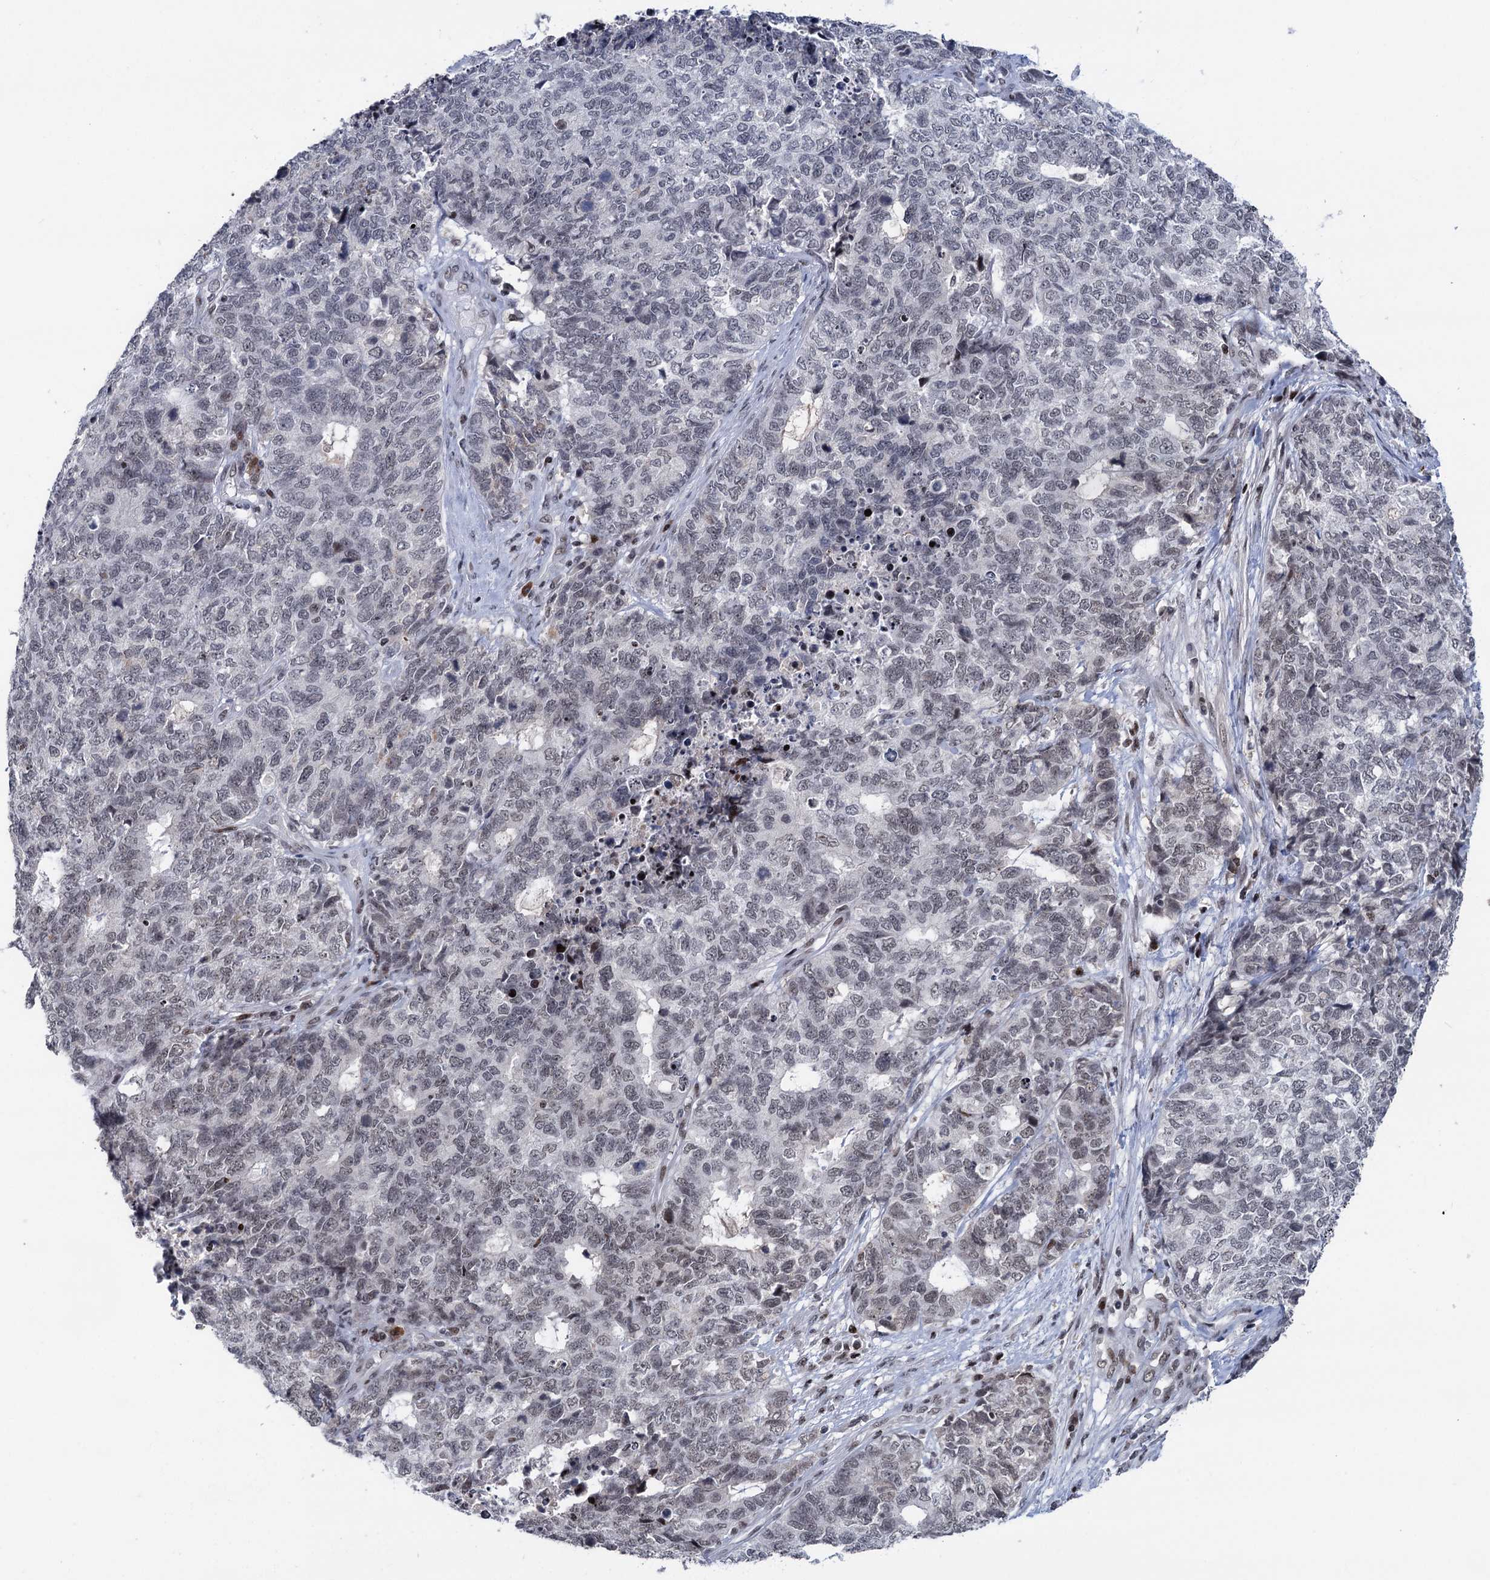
{"staining": {"intensity": "negative", "quantity": "none", "location": "none"}, "tissue": "cervical cancer", "cell_type": "Tumor cells", "image_type": "cancer", "snomed": [{"axis": "morphology", "description": "Squamous cell carcinoma, NOS"}, {"axis": "topography", "description": "Cervix"}], "caption": "Protein analysis of cervical squamous cell carcinoma demonstrates no significant positivity in tumor cells.", "gene": "ZCCHC10", "patient": {"sex": "female", "age": 63}}